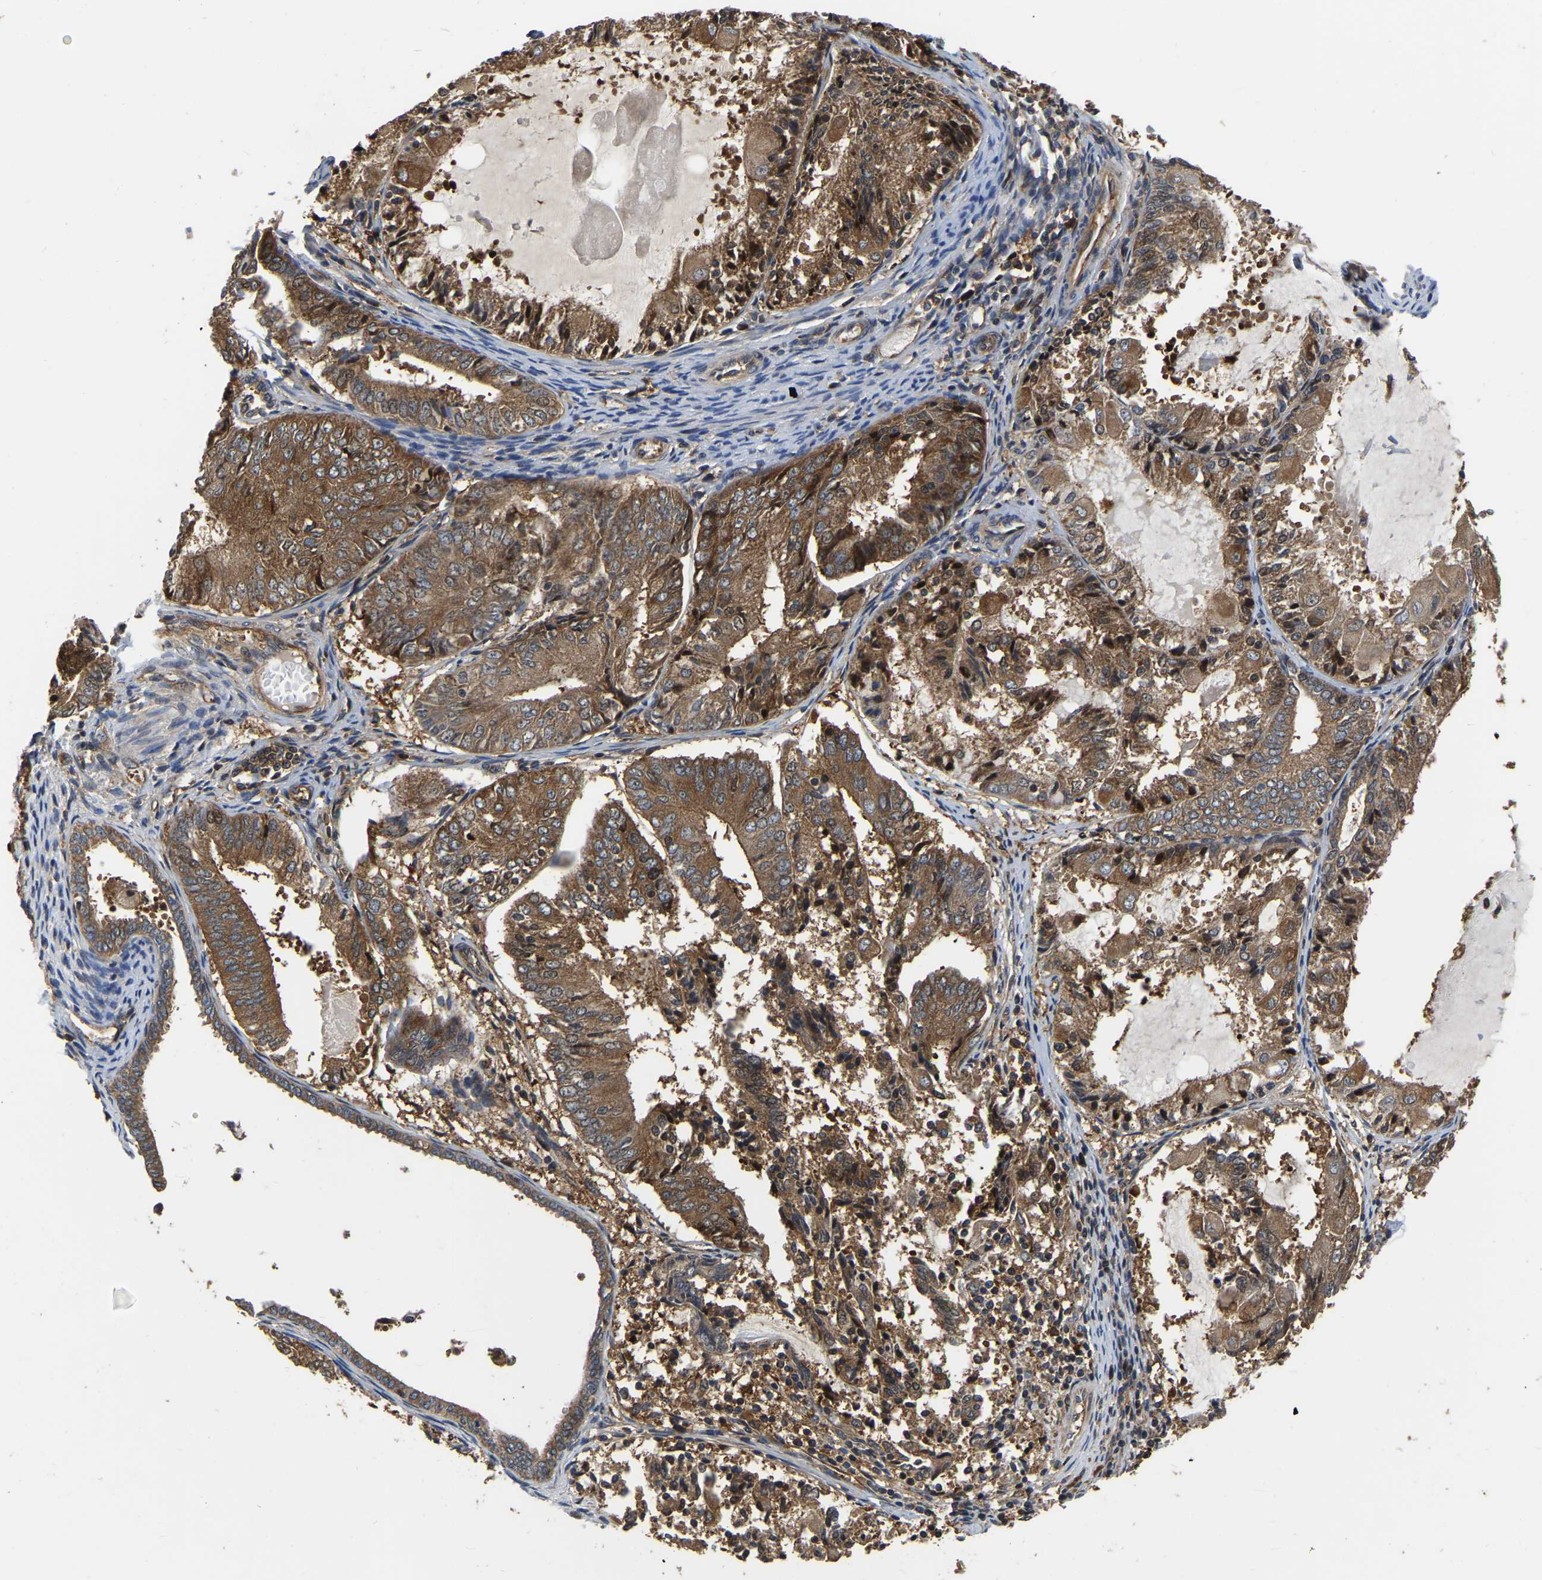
{"staining": {"intensity": "moderate", "quantity": ">75%", "location": "cytoplasmic/membranous"}, "tissue": "endometrial cancer", "cell_type": "Tumor cells", "image_type": "cancer", "snomed": [{"axis": "morphology", "description": "Adenocarcinoma, NOS"}, {"axis": "topography", "description": "Endometrium"}], "caption": "Immunohistochemistry (DAB) staining of human endometrial cancer (adenocarcinoma) demonstrates moderate cytoplasmic/membranous protein expression in approximately >75% of tumor cells.", "gene": "GARS1", "patient": {"sex": "female", "age": 81}}